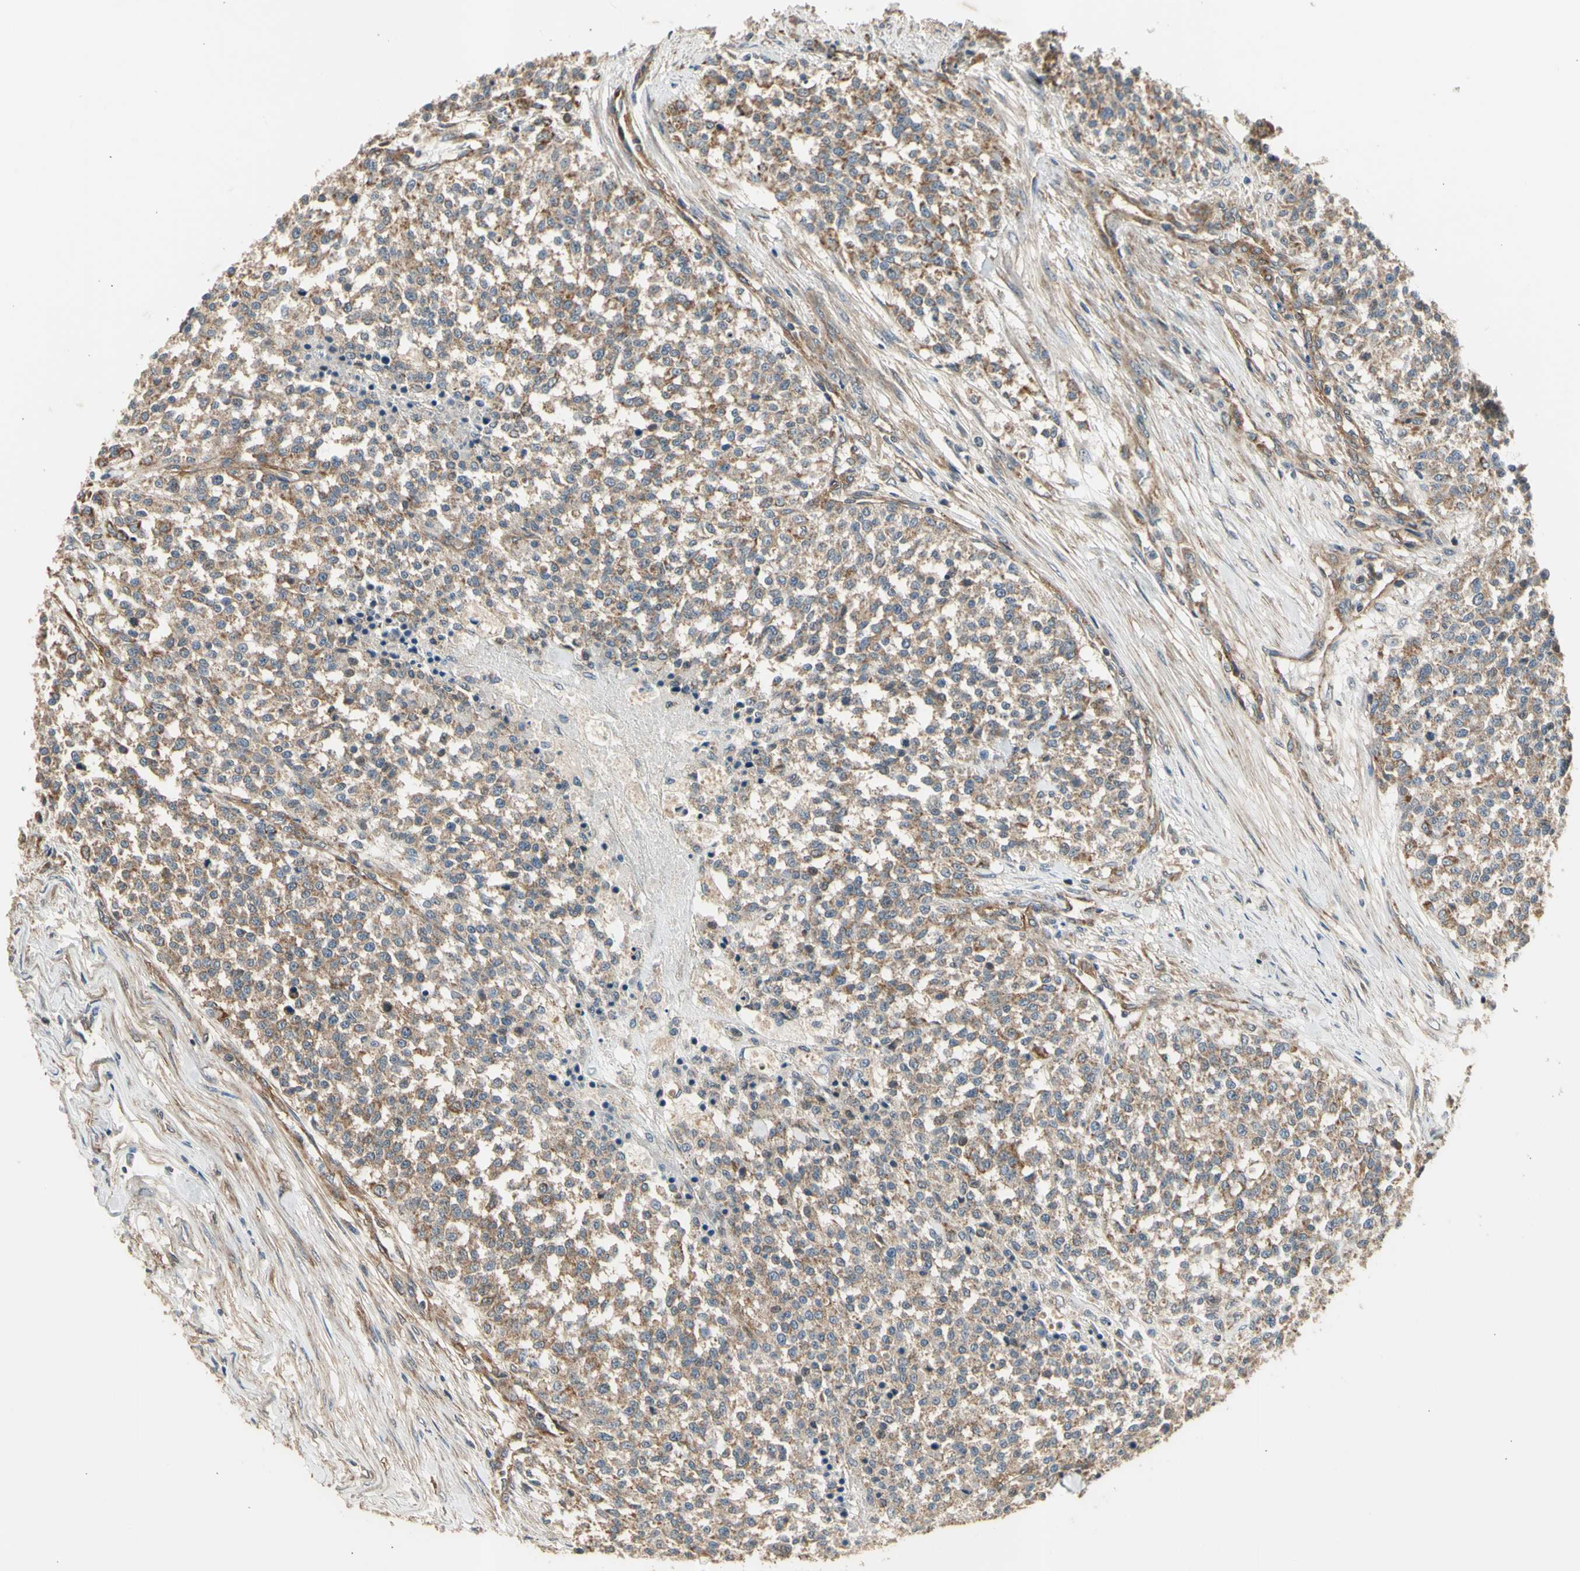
{"staining": {"intensity": "moderate", "quantity": ">75%", "location": "cytoplasmic/membranous"}, "tissue": "testis cancer", "cell_type": "Tumor cells", "image_type": "cancer", "snomed": [{"axis": "morphology", "description": "Seminoma, NOS"}, {"axis": "topography", "description": "Testis"}], "caption": "Immunohistochemistry photomicrograph of testis cancer stained for a protein (brown), which shows medium levels of moderate cytoplasmic/membranous expression in about >75% of tumor cells.", "gene": "EFNB2", "patient": {"sex": "male", "age": 59}}